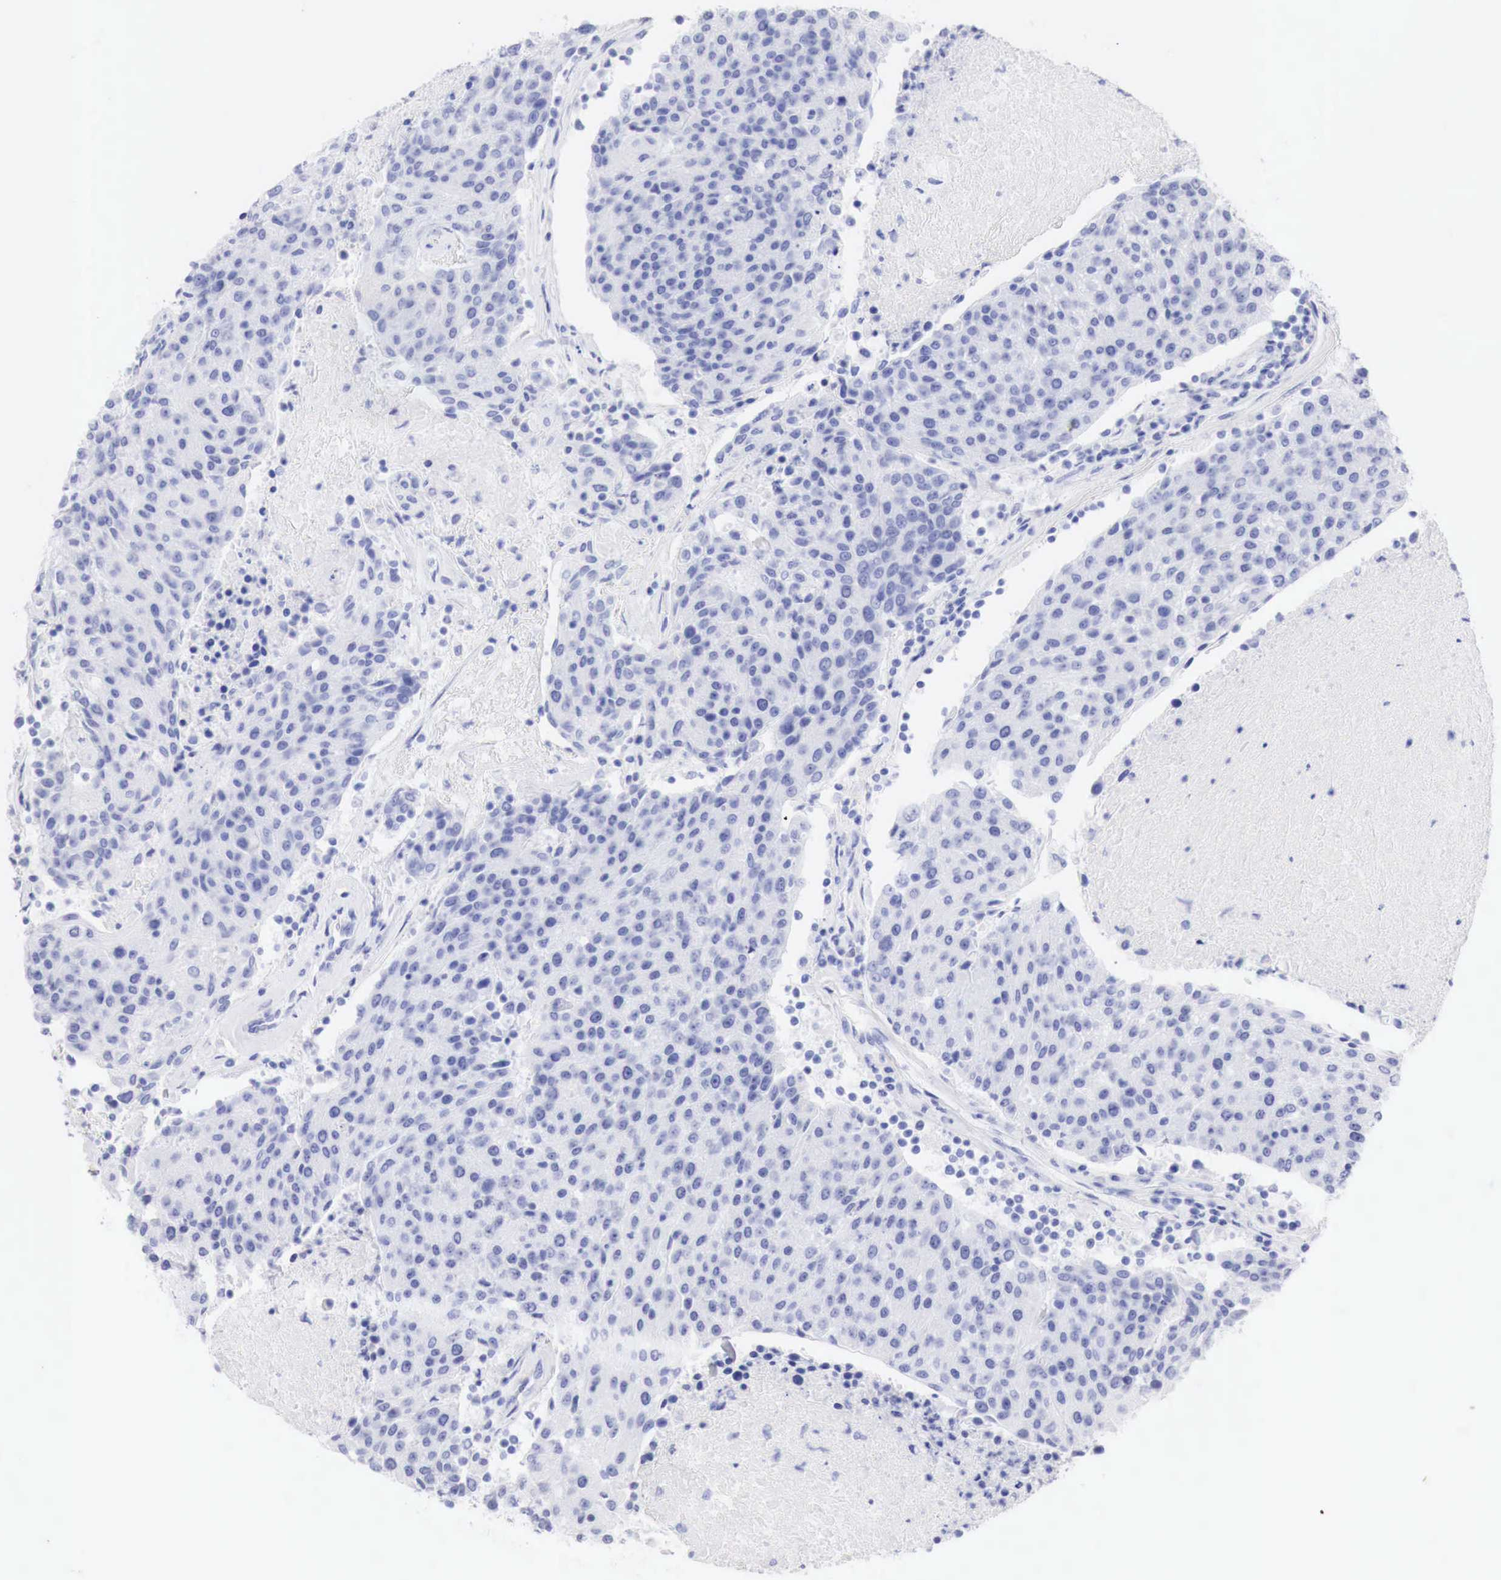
{"staining": {"intensity": "negative", "quantity": "none", "location": "none"}, "tissue": "urothelial cancer", "cell_type": "Tumor cells", "image_type": "cancer", "snomed": [{"axis": "morphology", "description": "Urothelial carcinoma, High grade"}, {"axis": "topography", "description": "Urinary bladder"}], "caption": "Human urothelial carcinoma (high-grade) stained for a protein using IHC demonstrates no staining in tumor cells.", "gene": "CDKN2A", "patient": {"sex": "female", "age": 85}}